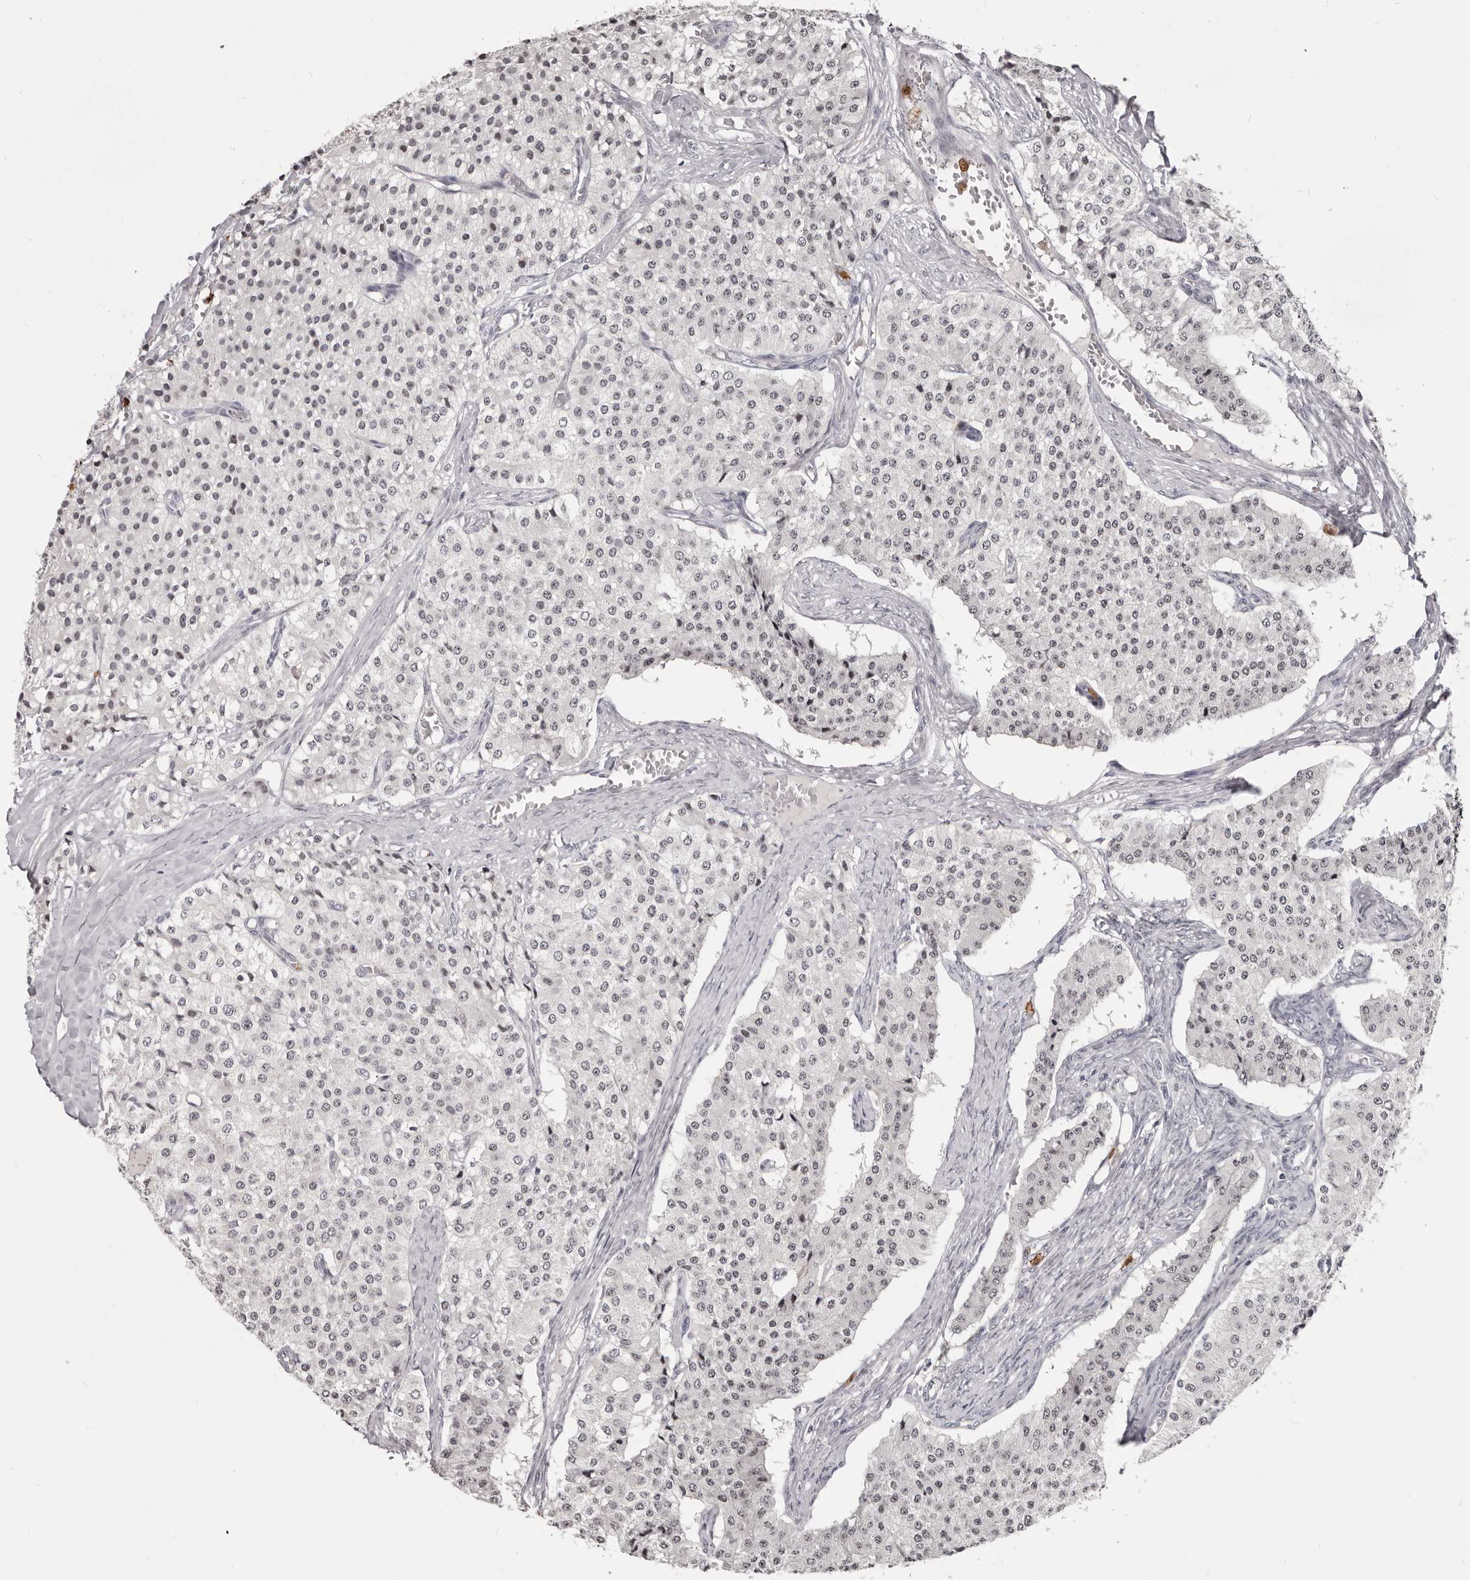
{"staining": {"intensity": "weak", "quantity": "<25%", "location": "nuclear"}, "tissue": "carcinoid", "cell_type": "Tumor cells", "image_type": "cancer", "snomed": [{"axis": "morphology", "description": "Carcinoid, malignant, NOS"}, {"axis": "topography", "description": "Colon"}], "caption": "The histopathology image demonstrates no staining of tumor cells in carcinoid. The staining is performed using DAB brown chromogen with nuclei counter-stained in using hematoxylin.", "gene": "GPR157", "patient": {"sex": "female", "age": 52}}